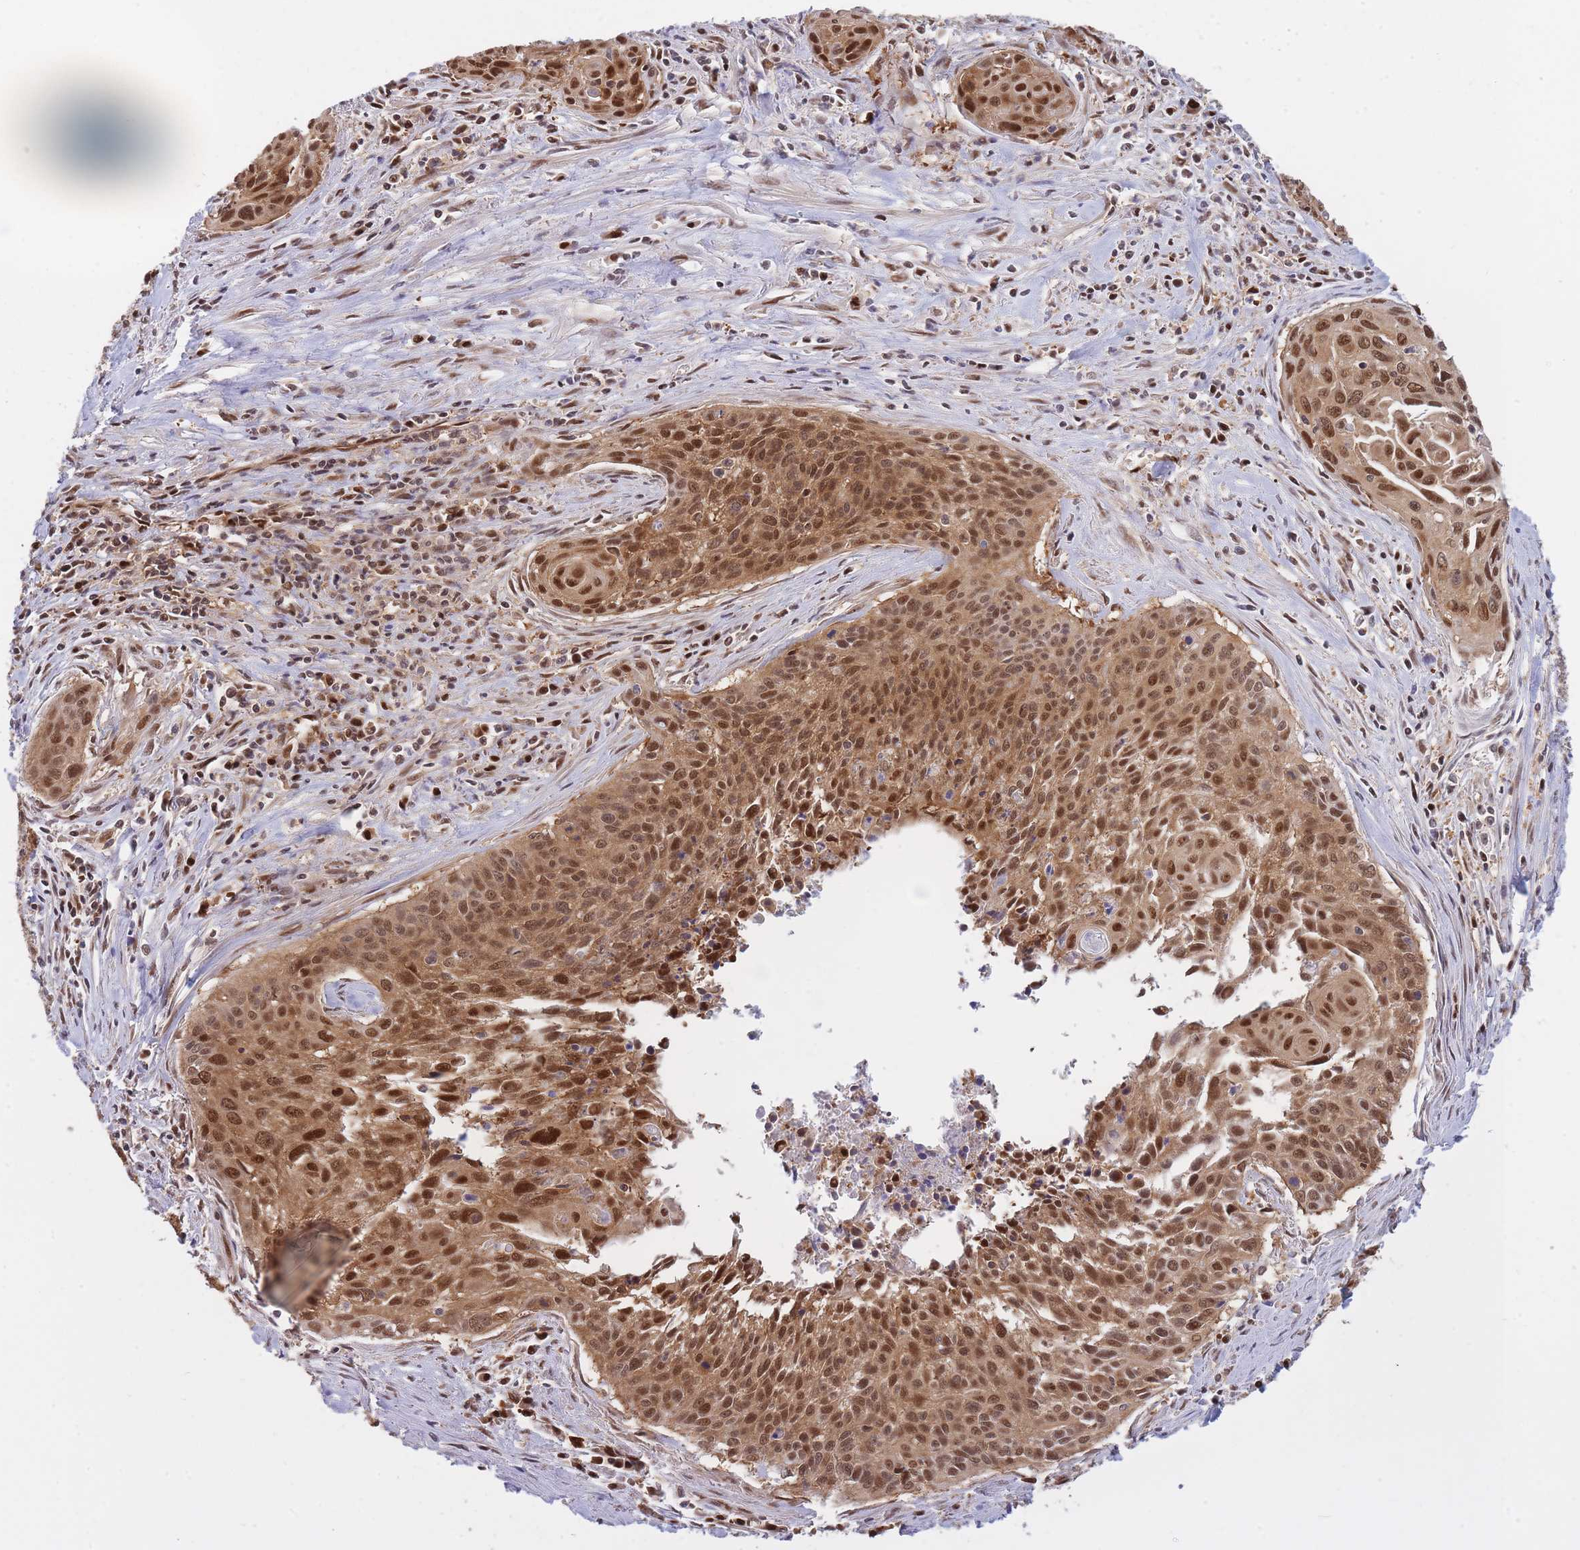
{"staining": {"intensity": "moderate", "quantity": ">75%", "location": "cytoplasmic/membranous,nuclear"}, "tissue": "cervical cancer", "cell_type": "Tumor cells", "image_type": "cancer", "snomed": [{"axis": "morphology", "description": "Squamous cell carcinoma, NOS"}, {"axis": "topography", "description": "Cervix"}], "caption": "This histopathology image shows immunohistochemistry (IHC) staining of human squamous cell carcinoma (cervical), with medium moderate cytoplasmic/membranous and nuclear staining in about >75% of tumor cells.", "gene": "NSFL1C", "patient": {"sex": "female", "age": 55}}